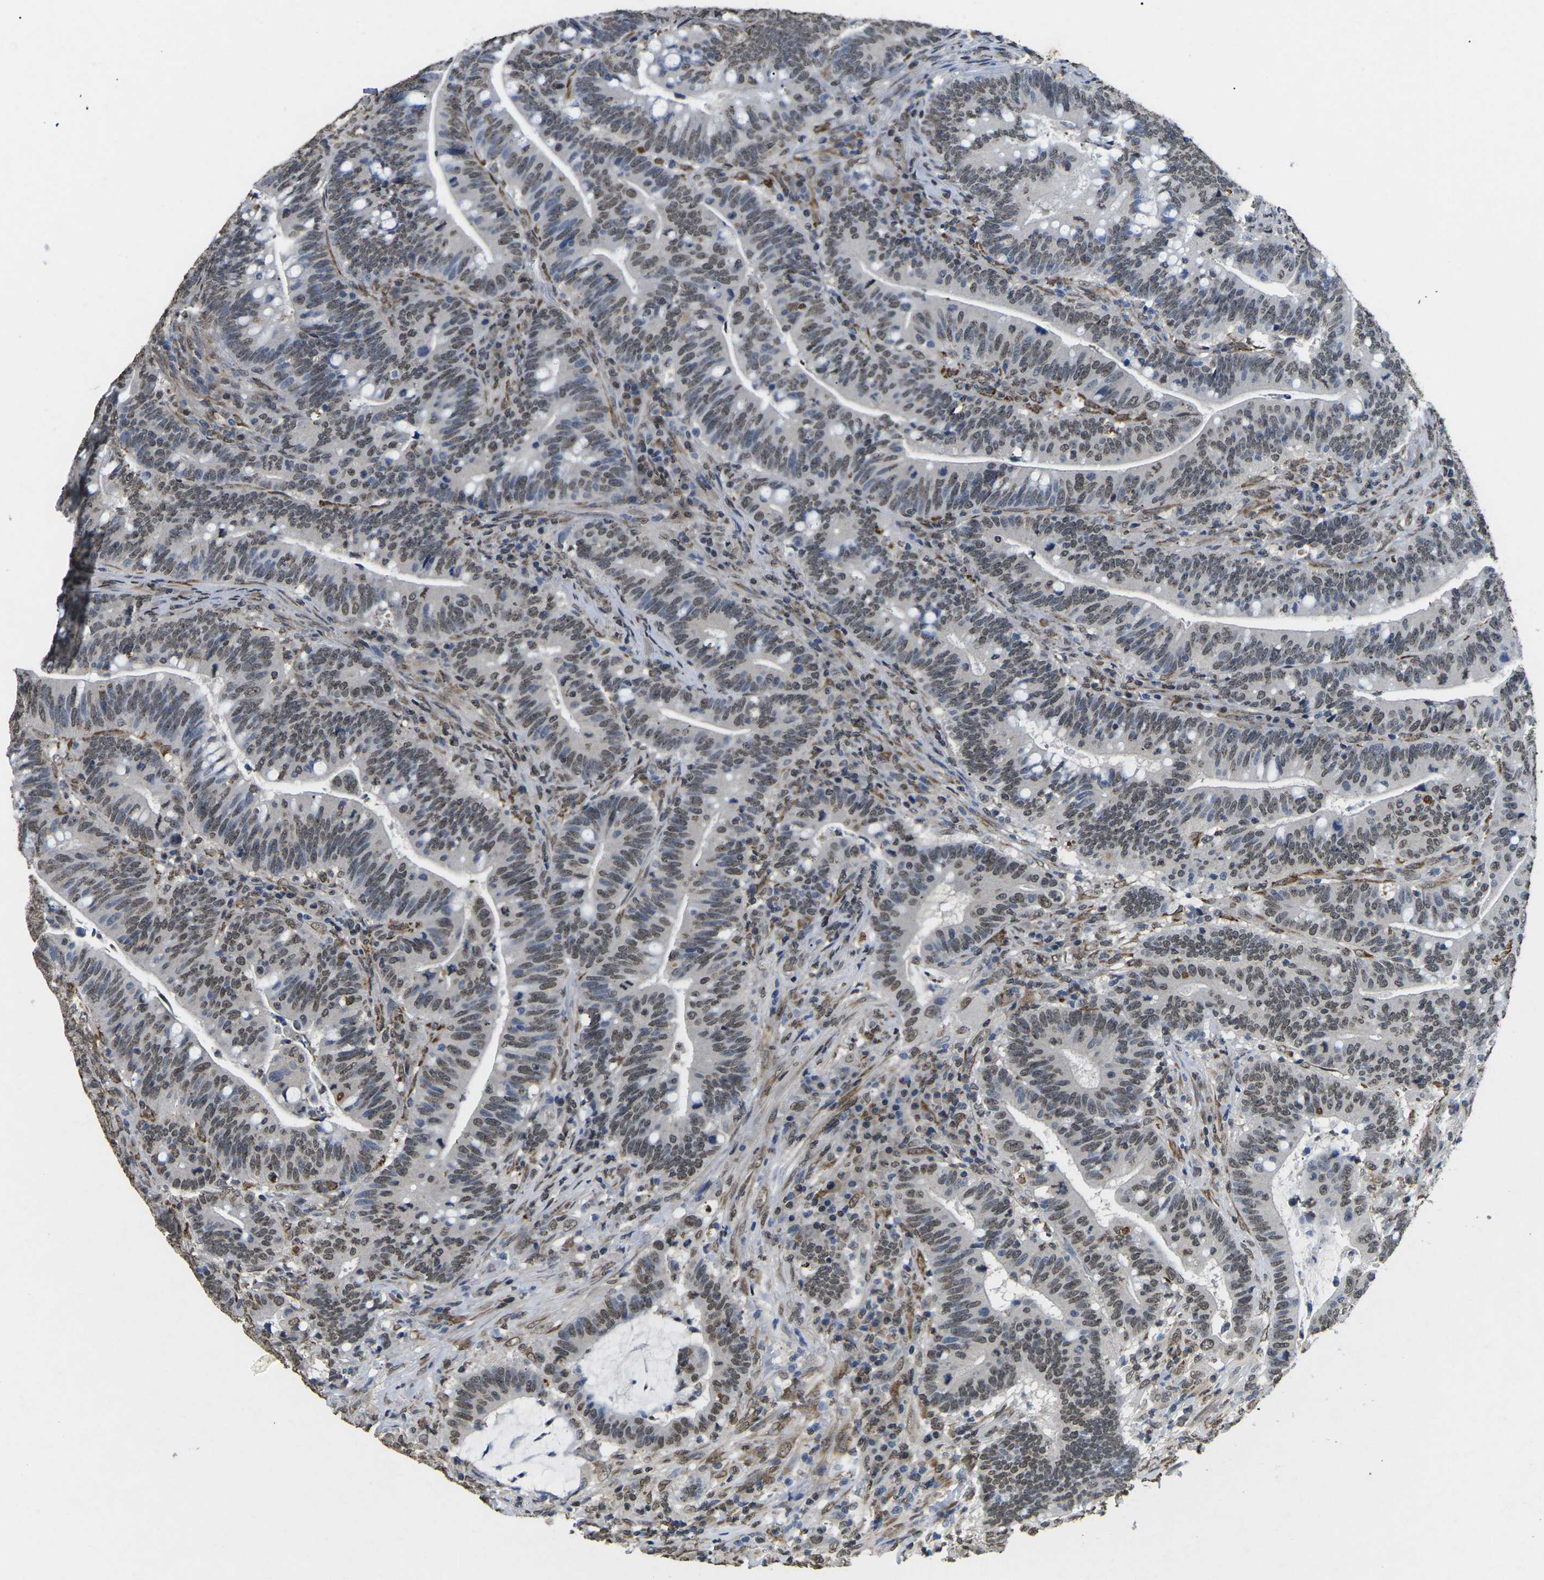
{"staining": {"intensity": "weak", "quantity": "25%-75%", "location": "nuclear"}, "tissue": "colorectal cancer", "cell_type": "Tumor cells", "image_type": "cancer", "snomed": [{"axis": "morphology", "description": "Normal tissue, NOS"}, {"axis": "morphology", "description": "Adenocarcinoma, NOS"}, {"axis": "topography", "description": "Colon"}], "caption": "An IHC histopathology image of neoplastic tissue is shown. Protein staining in brown highlights weak nuclear positivity in colorectal cancer within tumor cells. The protein is shown in brown color, while the nuclei are stained blue.", "gene": "SCNN1B", "patient": {"sex": "female", "age": 66}}